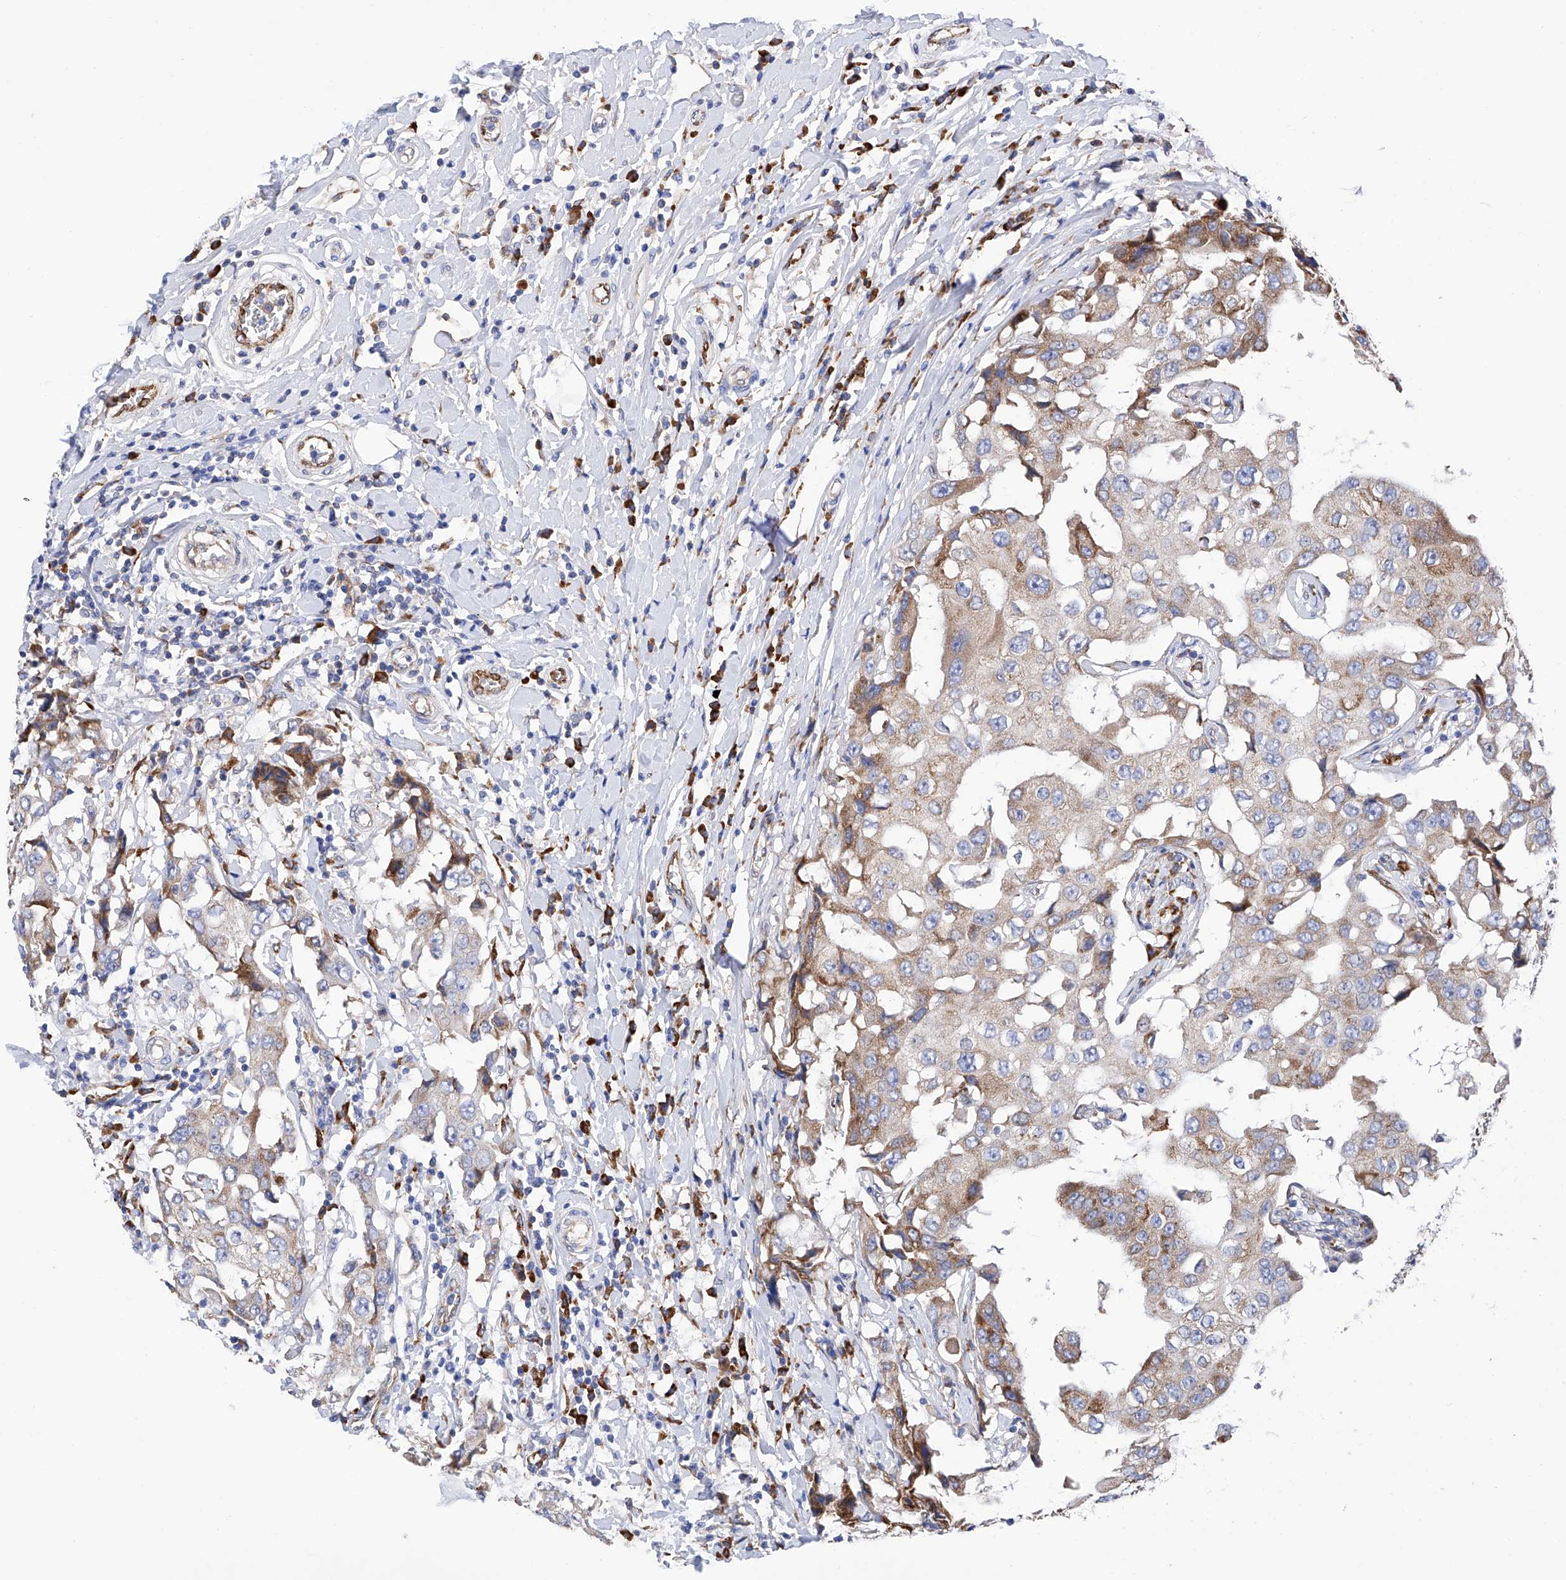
{"staining": {"intensity": "weak", "quantity": ">75%", "location": "cytoplasmic/membranous"}, "tissue": "breast cancer", "cell_type": "Tumor cells", "image_type": "cancer", "snomed": [{"axis": "morphology", "description": "Duct carcinoma"}, {"axis": "topography", "description": "Breast"}], "caption": "This image exhibits breast invasive ductal carcinoma stained with immunohistochemistry (IHC) to label a protein in brown. The cytoplasmic/membranous of tumor cells show weak positivity for the protein. Nuclei are counter-stained blue.", "gene": "PDIA5", "patient": {"sex": "female", "age": 27}}